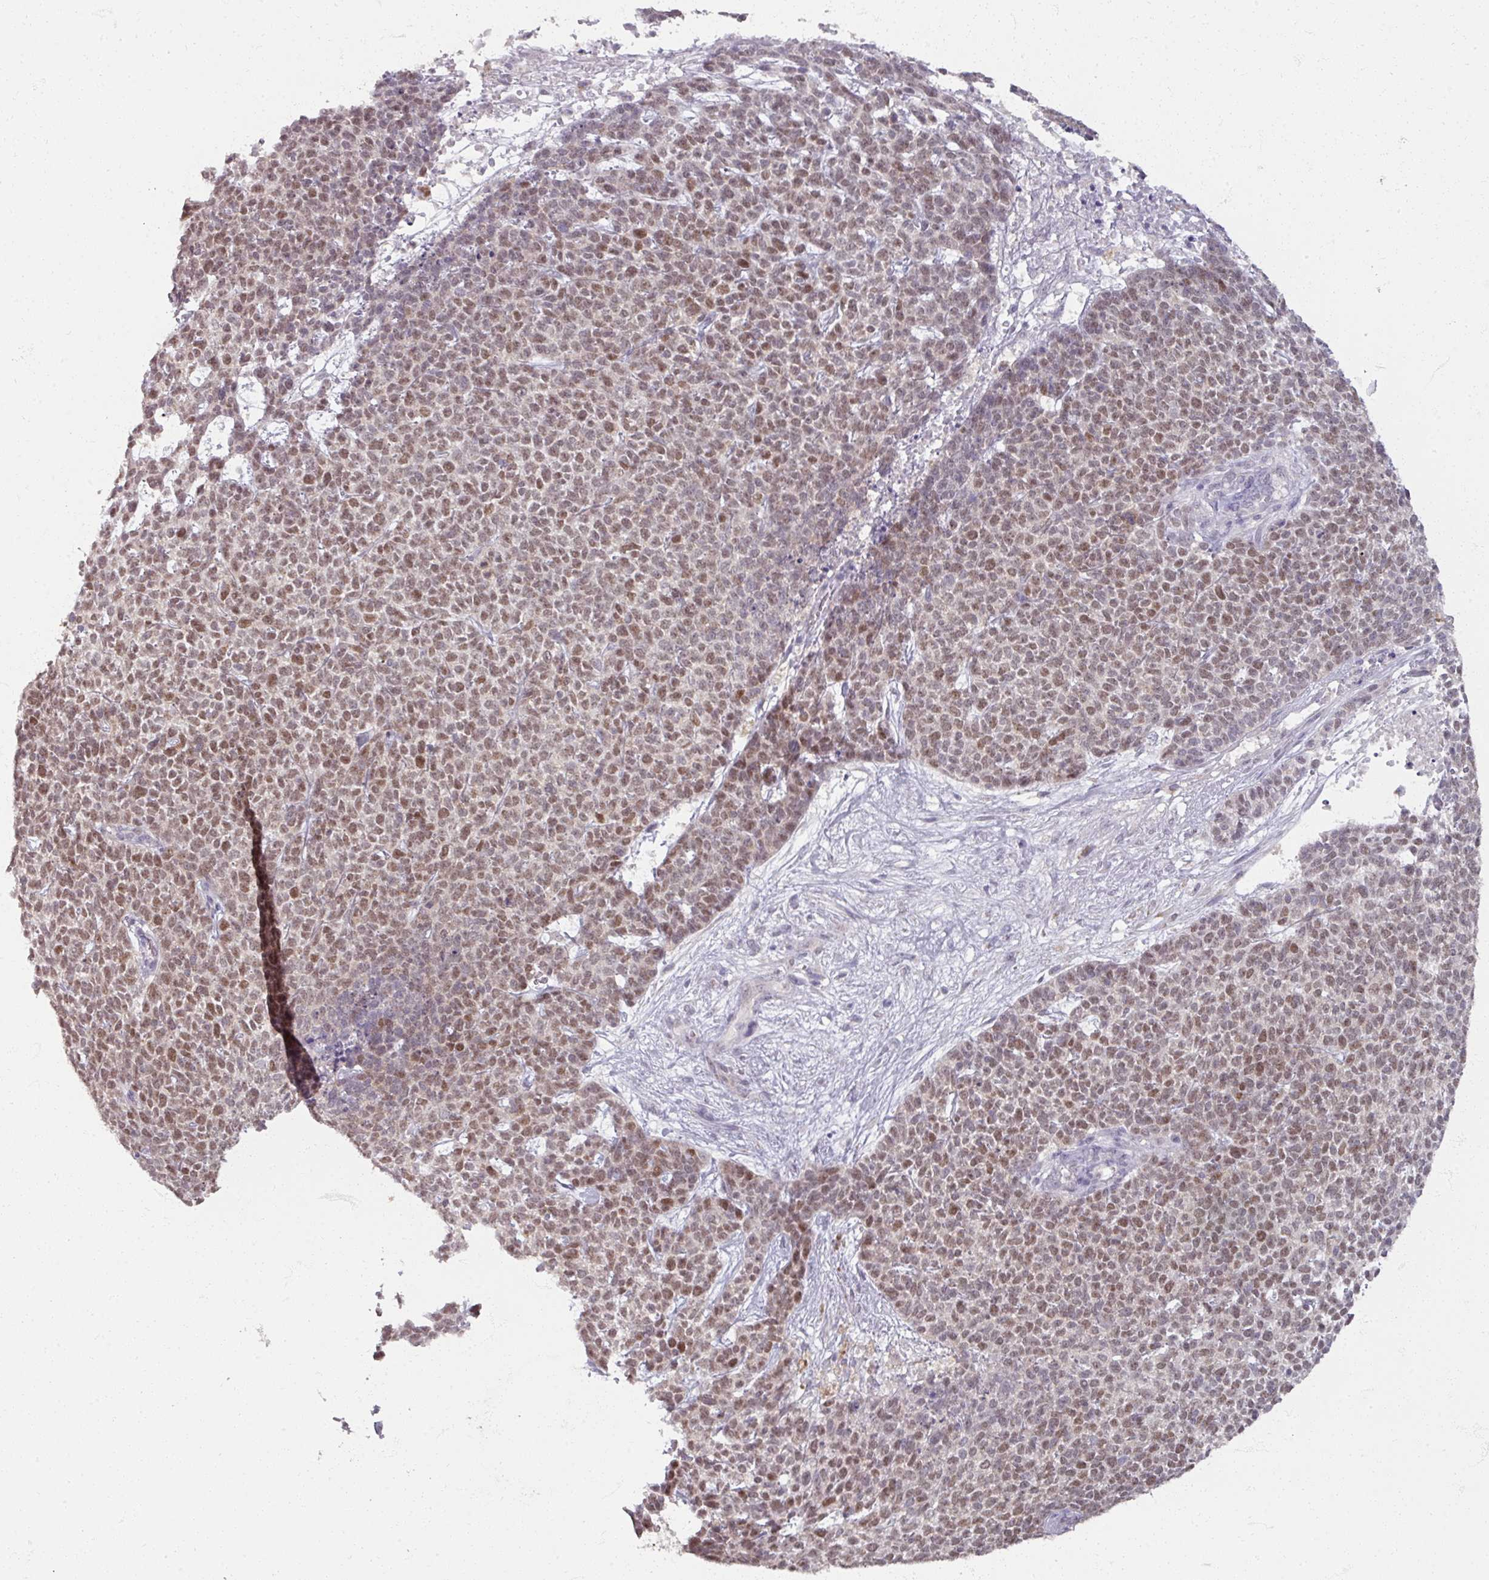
{"staining": {"intensity": "moderate", "quantity": "25%-75%", "location": "nuclear"}, "tissue": "skin cancer", "cell_type": "Tumor cells", "image_type": "cancer", "snomed": [{"axis": "morphology", "description": "Basal cell carcinoma"}, {"axis": "topography", "description": "Skin"}], "caption": "IHC photomicrograph of neoplastic tissue: basal cell carcinoma (skin) stained using immunohistochemistry (IHC) shows medium levels of moderate protein expression localized specifically in the nuclear of tumor cells, appearing as a nuclear brown color.", "gene": "SOX11", "patient": {"sex": "female", "age": 84}}